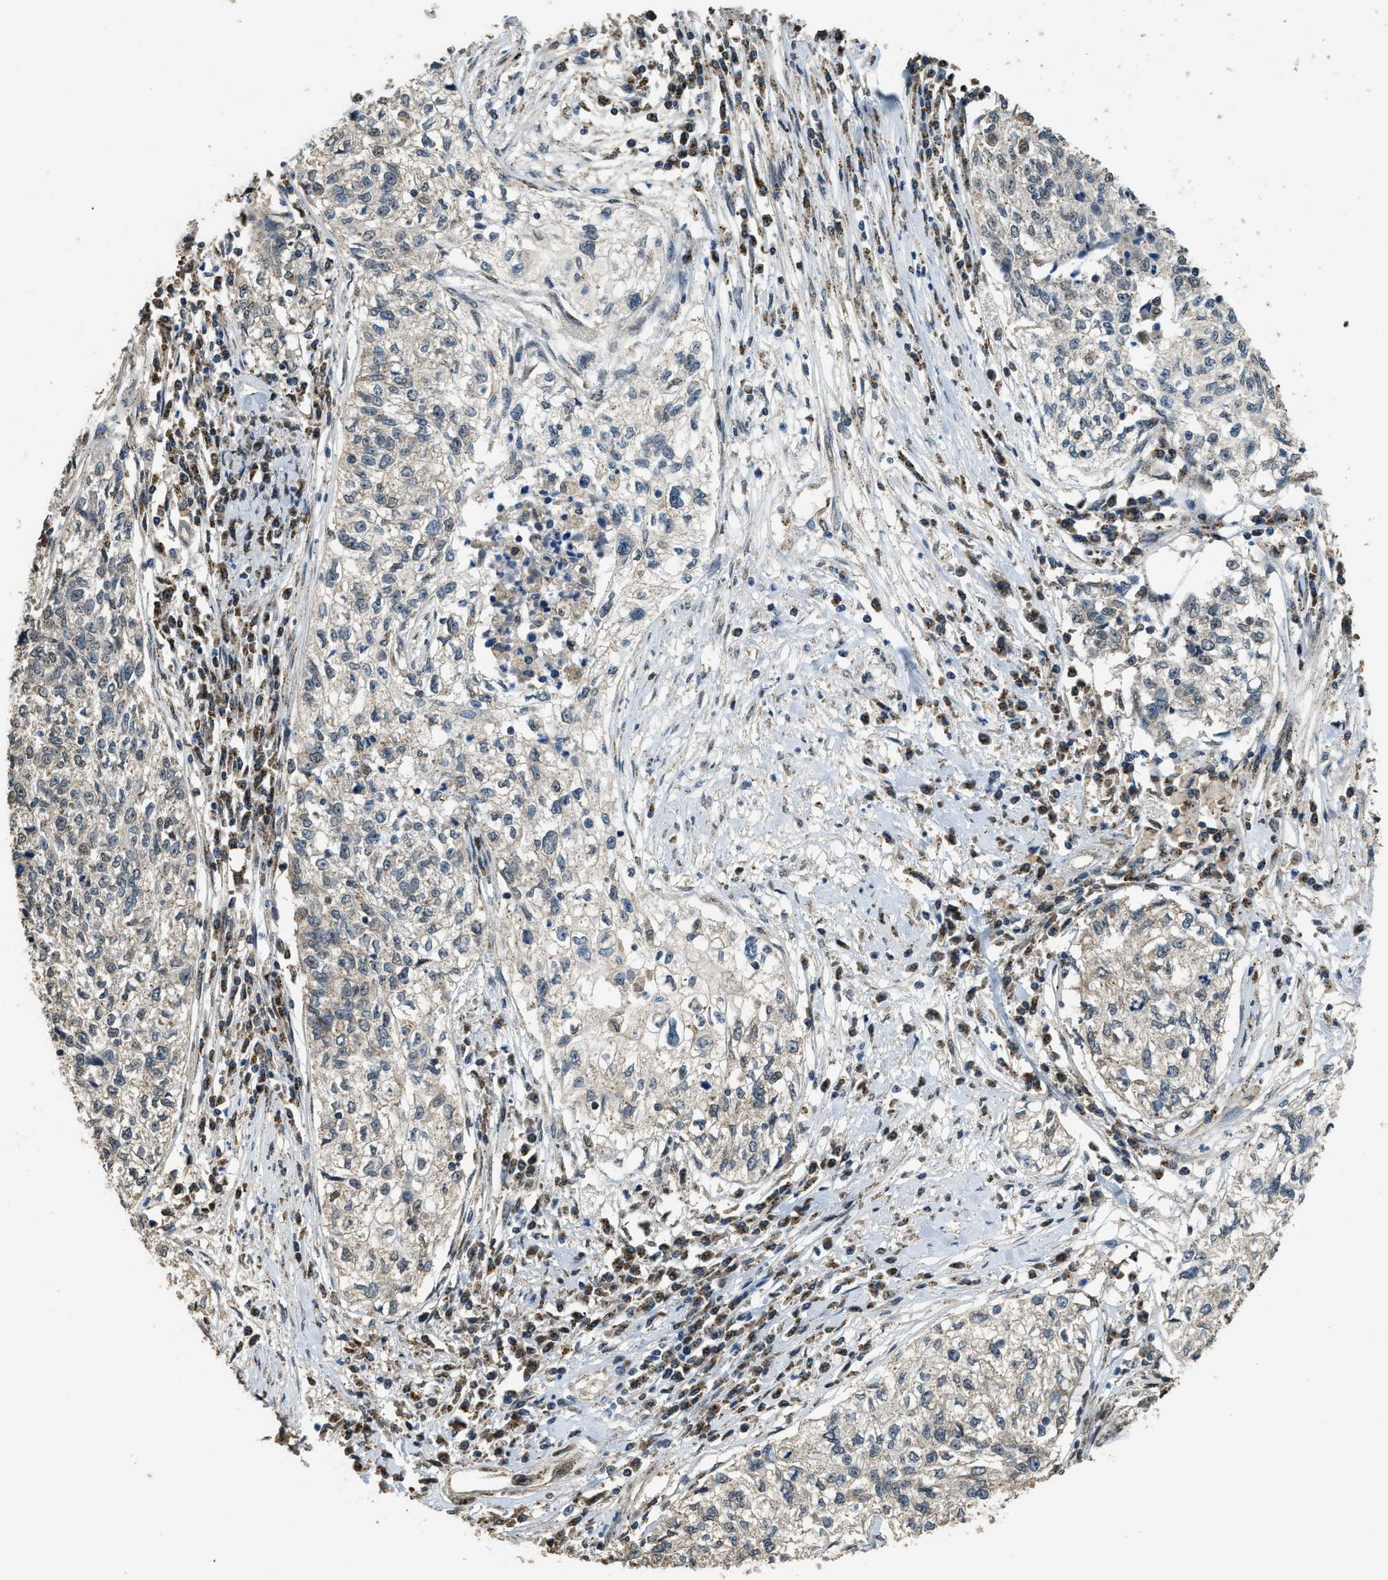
{"staining": {"intensity": "moderate", "quantity": "<25%", "location": "cytoplasmic/membranous,nuclear"}, "tissue": "cervical cancer", "cell_type": "Tumor cells", "image_type": "cancer", "snomed": [{"axis": "morphology", "description": "Squamous cell carcinoma, NOS"}, {"axis": "topography", "description": "Cervix"}], "caption": "Brown immunohistochemical staining in cervical squamous cell carcinoma demonstrates moderate cytoplasmic/membranous and nuclear expression in about <25% of tumor cells.", "gene": "IPO7", "patient": {"sex": "female", "age": 57}}